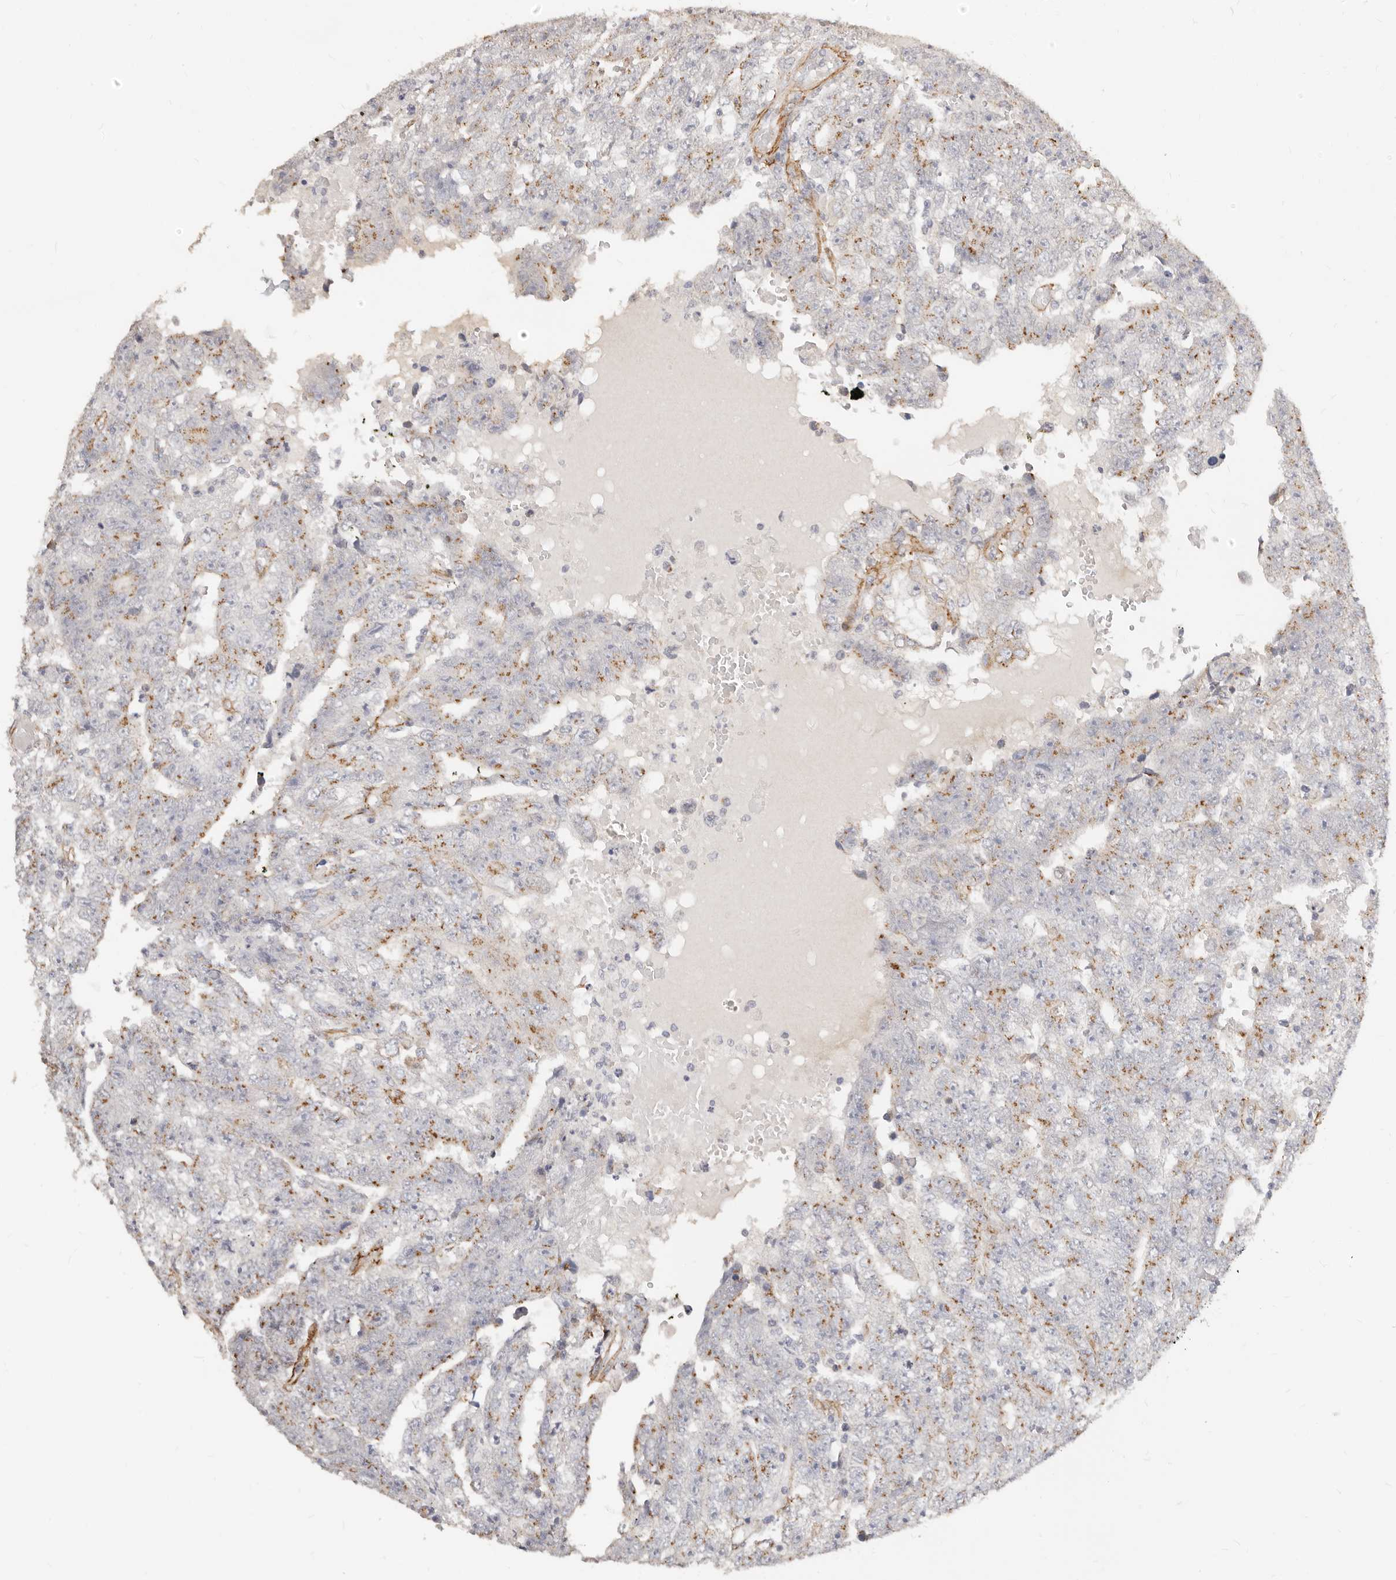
{"staining": {"intensity": "moderate", "quantity": "25%-75%", "location": "cytoplasmic/membranous"}, "tissue": "testis cancer", "cell_type": "Tumor cells", "image_type": "cancer", "snomed": [{"axis": "morphology", "description": "Carcinoma, Embryonal, NOS"}, {"axis": "topography", "description": "Testis"}], "caption": "IHC photomicrograph of neoplastic tissue: human embryonal carcinoma (testis) stained using immunohistochemistry (IHC) exhibits medium levels of moderate protein expression localized specifically in the cytoplasmic/membranous of tumor cells, appearing as a cytoplasmic/membranous brown color.", "gene": "RABAC1", "patient": {"sex": "male", "age": 25}}